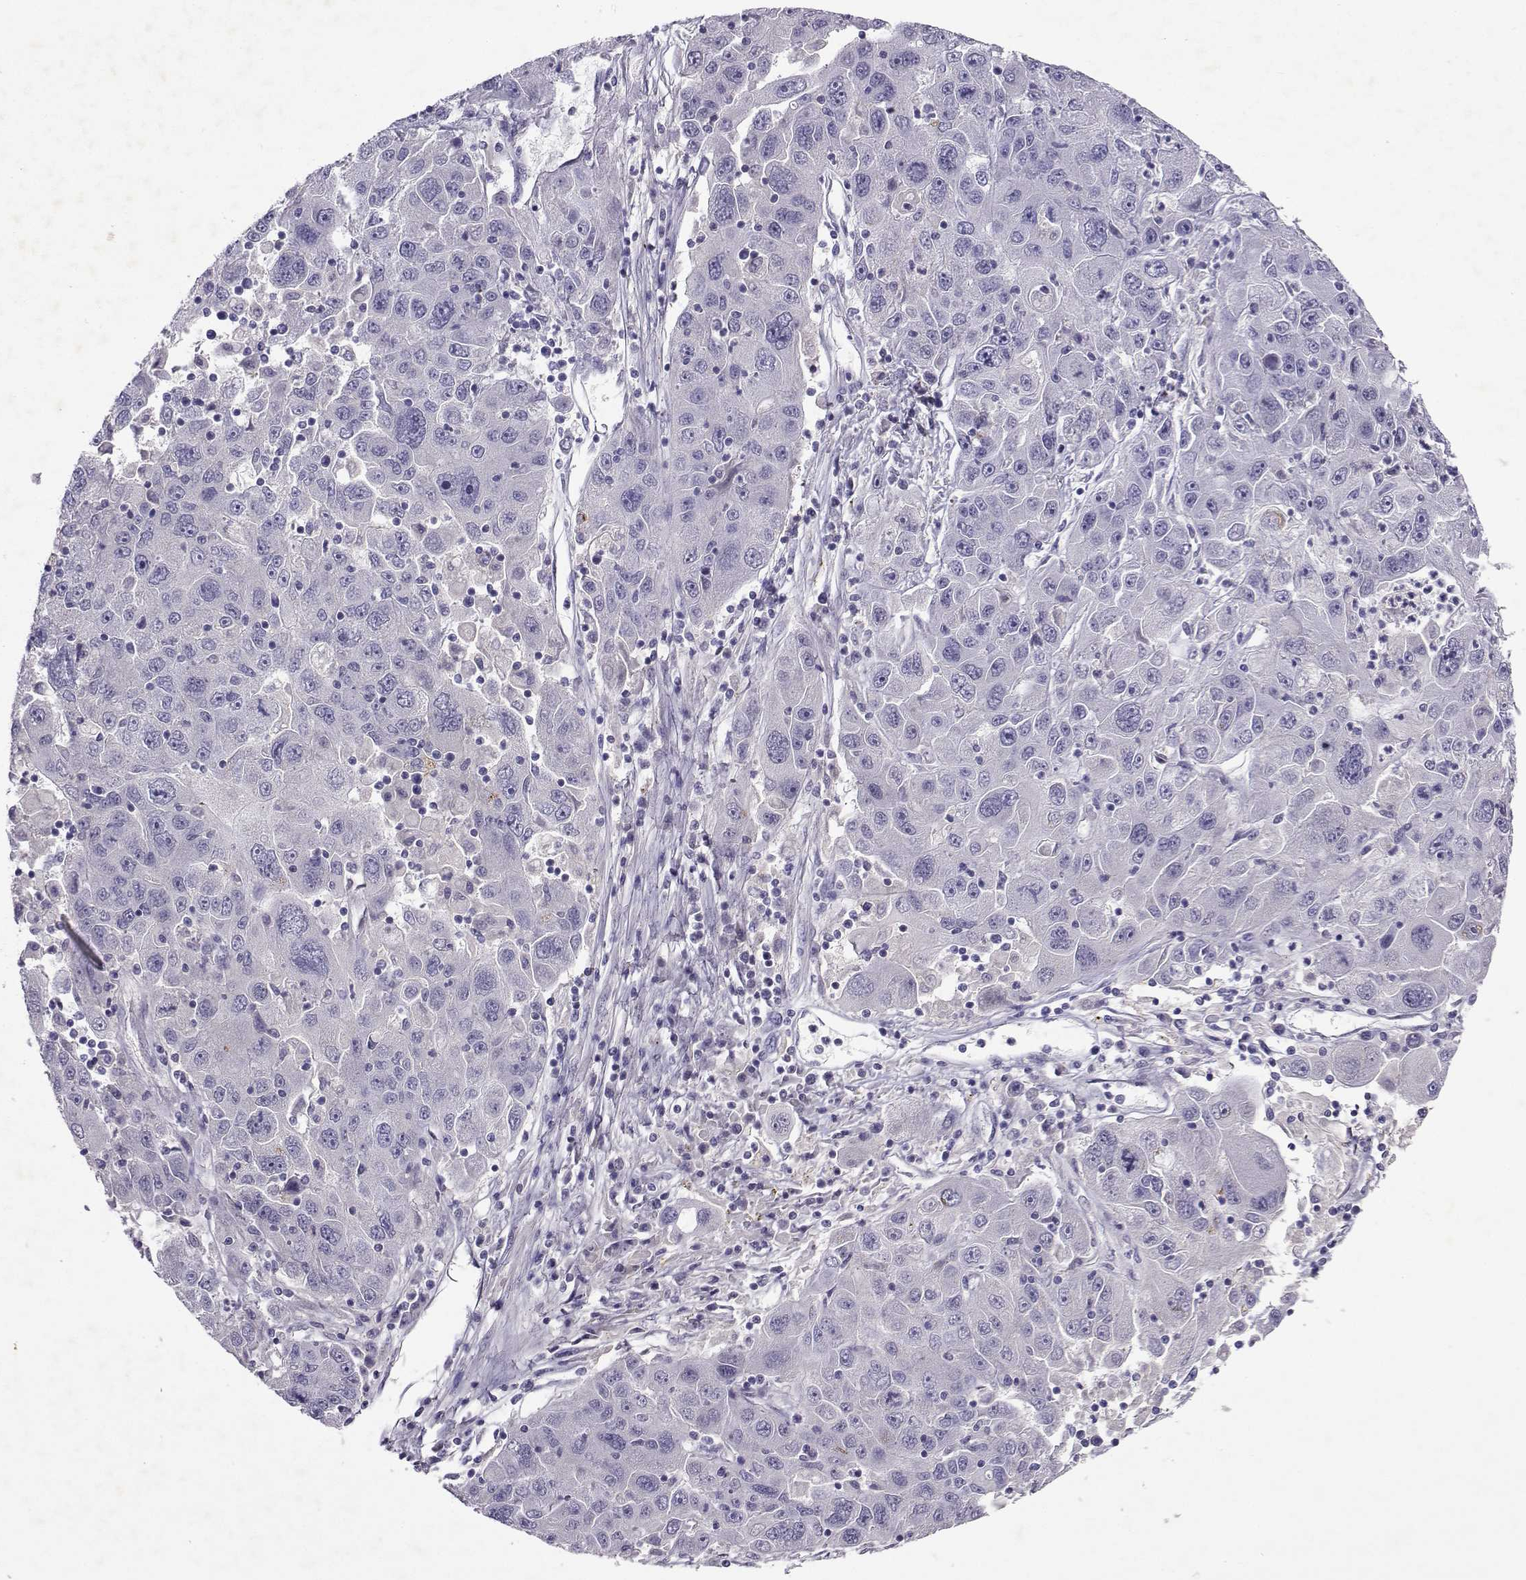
{"staining": {"intensity": "negative", "quantity": "none", "location": "none"}, "tissue": "stomach cancer", "cell_type": "Tumor cells", "image_type": "cancer", "snomed": [{"axis": "morphology", "description": "Adenocarcinoma, NOS"}, {"axis": "topography", "description": "Stomach"}], "caption": "Immunohistochemical staining of stomach adenocarcinoma exhibits no significant expression in tumor cells. Brightfield microscopy of immunohistochemistry (IHC) stained with DAB (brown) and hematoxylin (blue), captured at high magnification.", "gene": "GRIK4", "patient": {"sex": "male", "age": 56}}